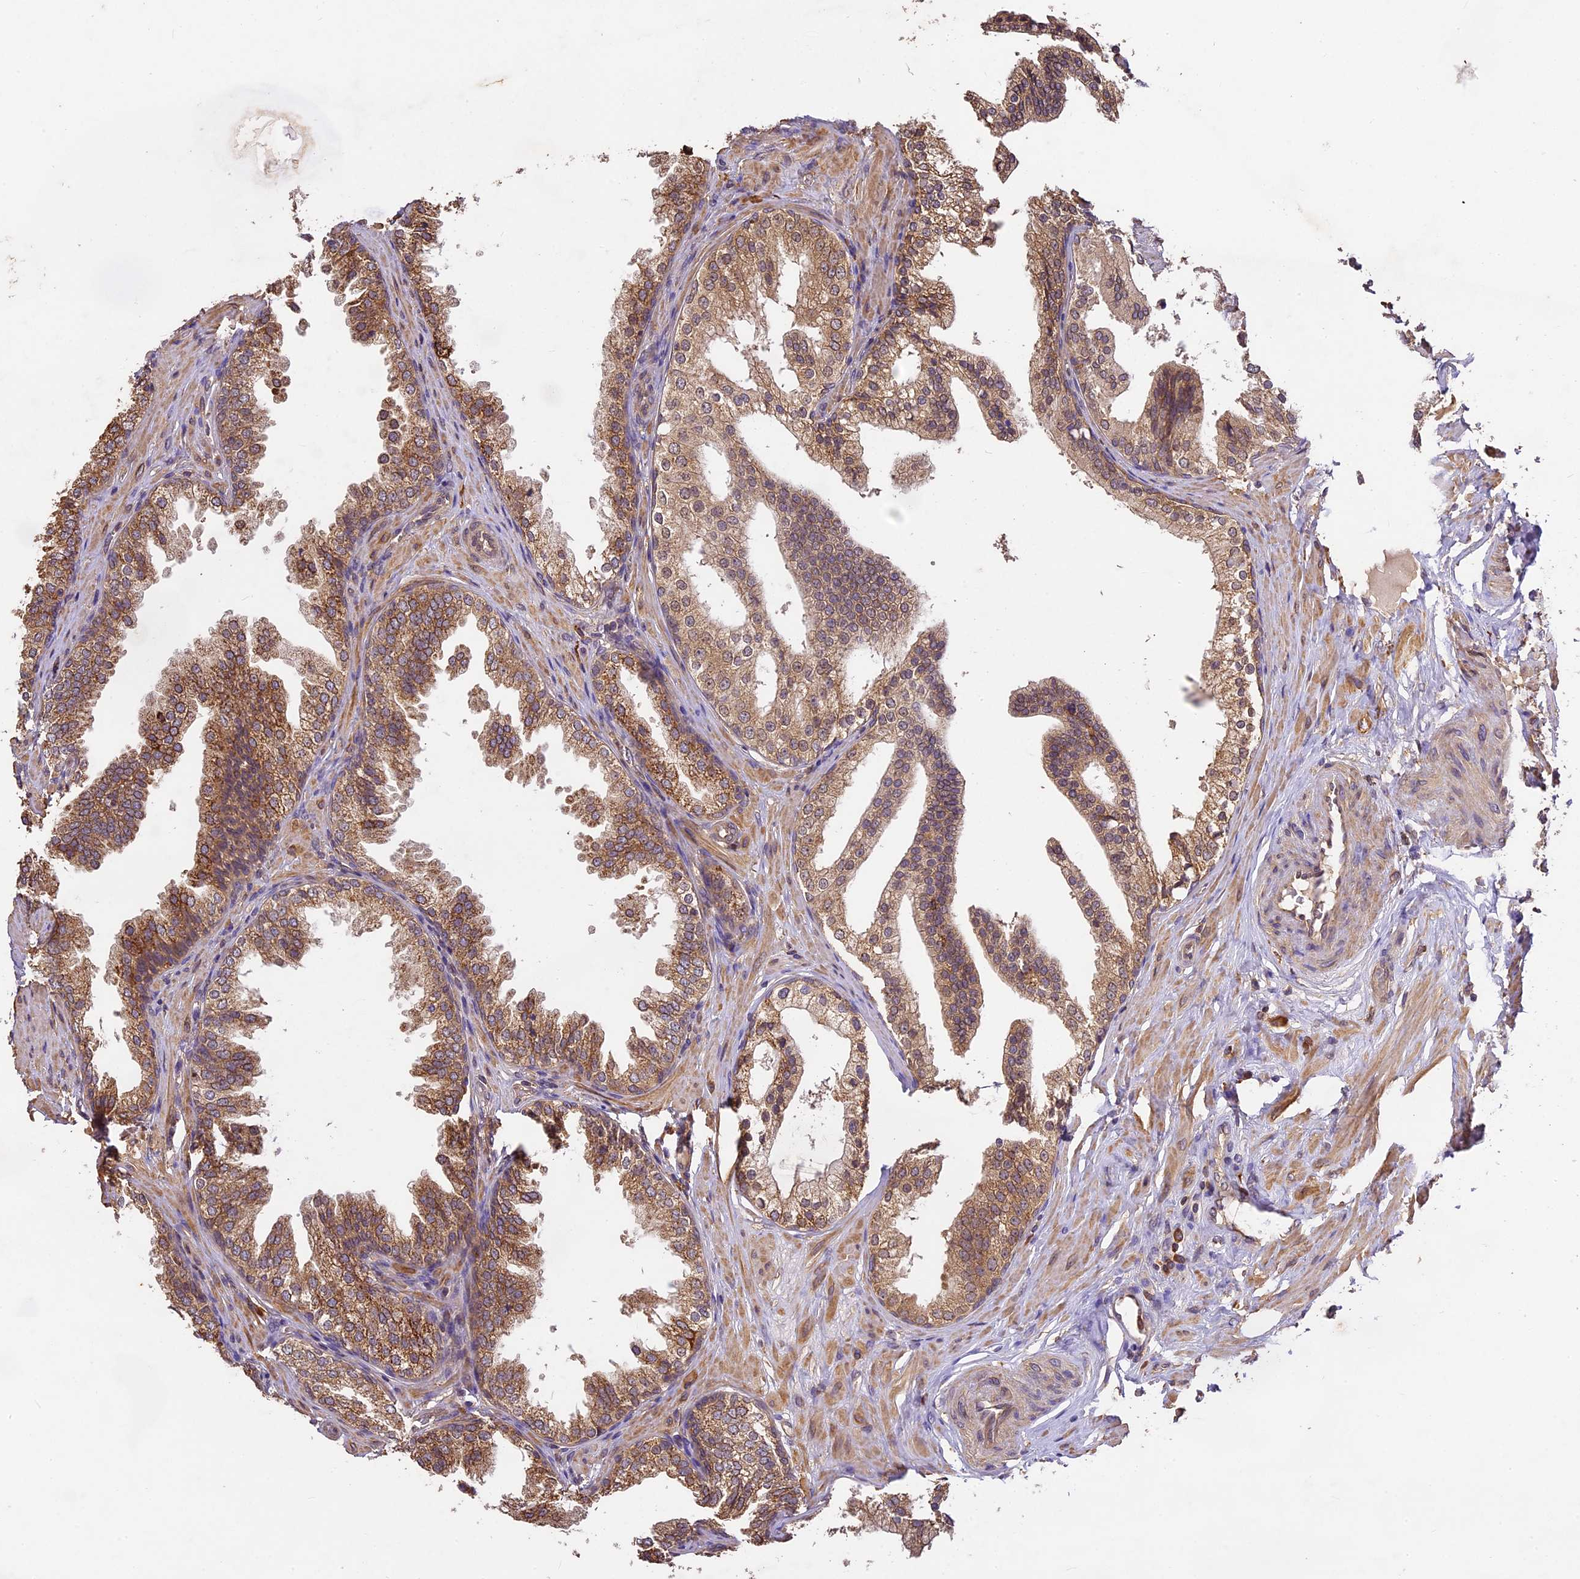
{"staining": {"intensity": "moderate", "quantity": ">75%", "location": "cytoplasmic/membranous"}, "tissue": "prostate", "cell_type": "Glandular cells", "image_type": "normal", "snomed": [{"axis": "morphology", "description": "Normal tissue, NOS"}, {"axis": "topography", "description": "Prostate"}], "caption": "This micrograph shows unremarkable prostate stained with immunohistochemistry to label a protein in brown. The cytoplasmic/membranous of glandular cells show moderate positivity for the protein. Nuclei are counter-stained blue.", "gene": "BRAP", "patient": {"sex": "male", "age": 60}}